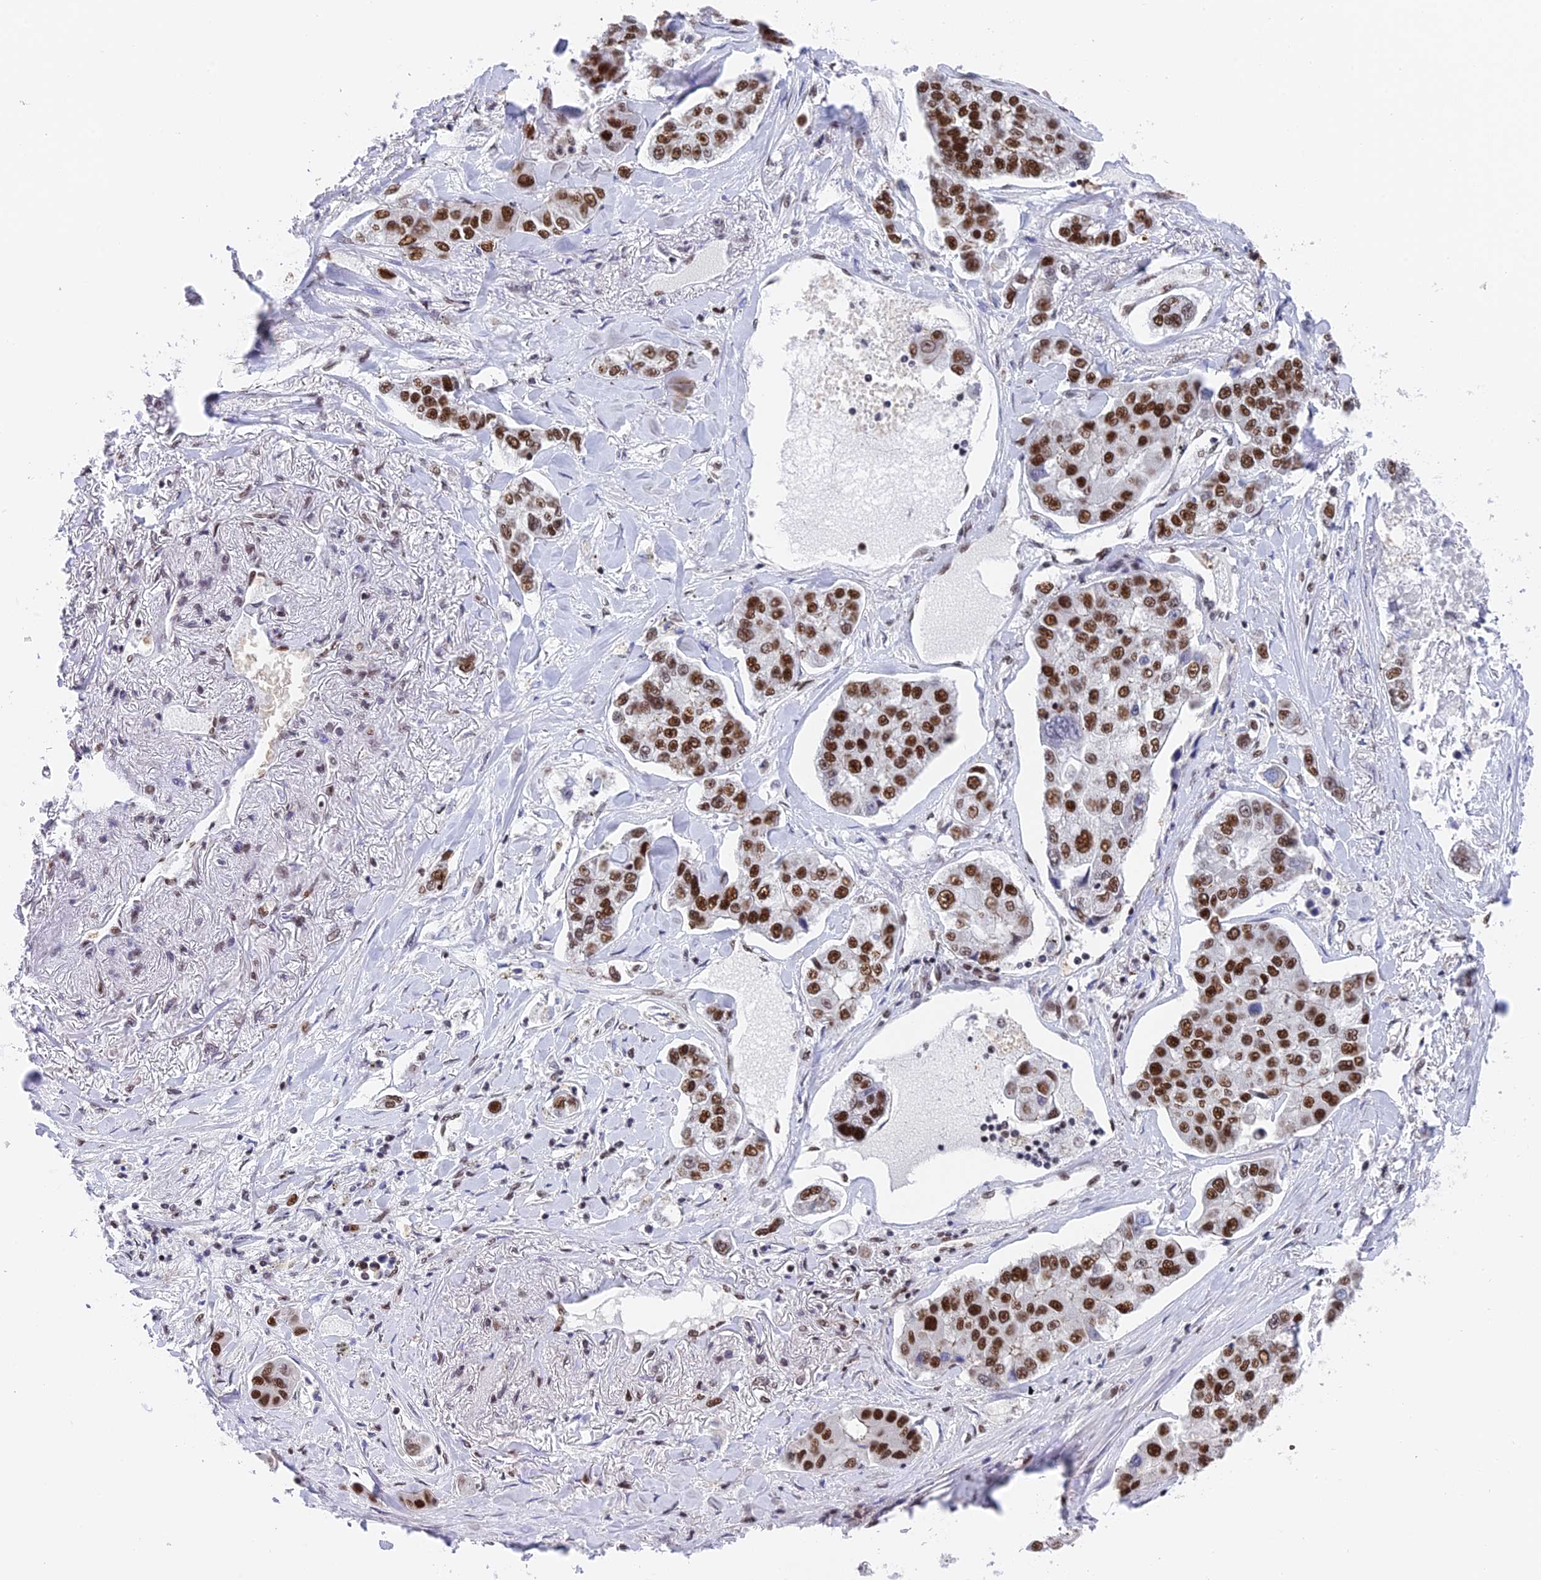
{"staining": {"intensity": "strong", "quantity": ">75%", "location": "nuclear"}, "tissue": "lung cancer", "cell_type": "Tumor cells", "image_type": "cancer", "snomed": [{"axis": "morphology", "description": "Adenocarcinoma, NOS"}, {"axis": "topography", "description": "Lung"}], "caption": "Approximately >75% of tumor cells in human adenocarcinoma (lung) show strong nuclear protein staining as visualized by brown immunohistochemical staining.", "gene": "EEF1AKMT3", "patient": {"sex": "male", "age": 49}}